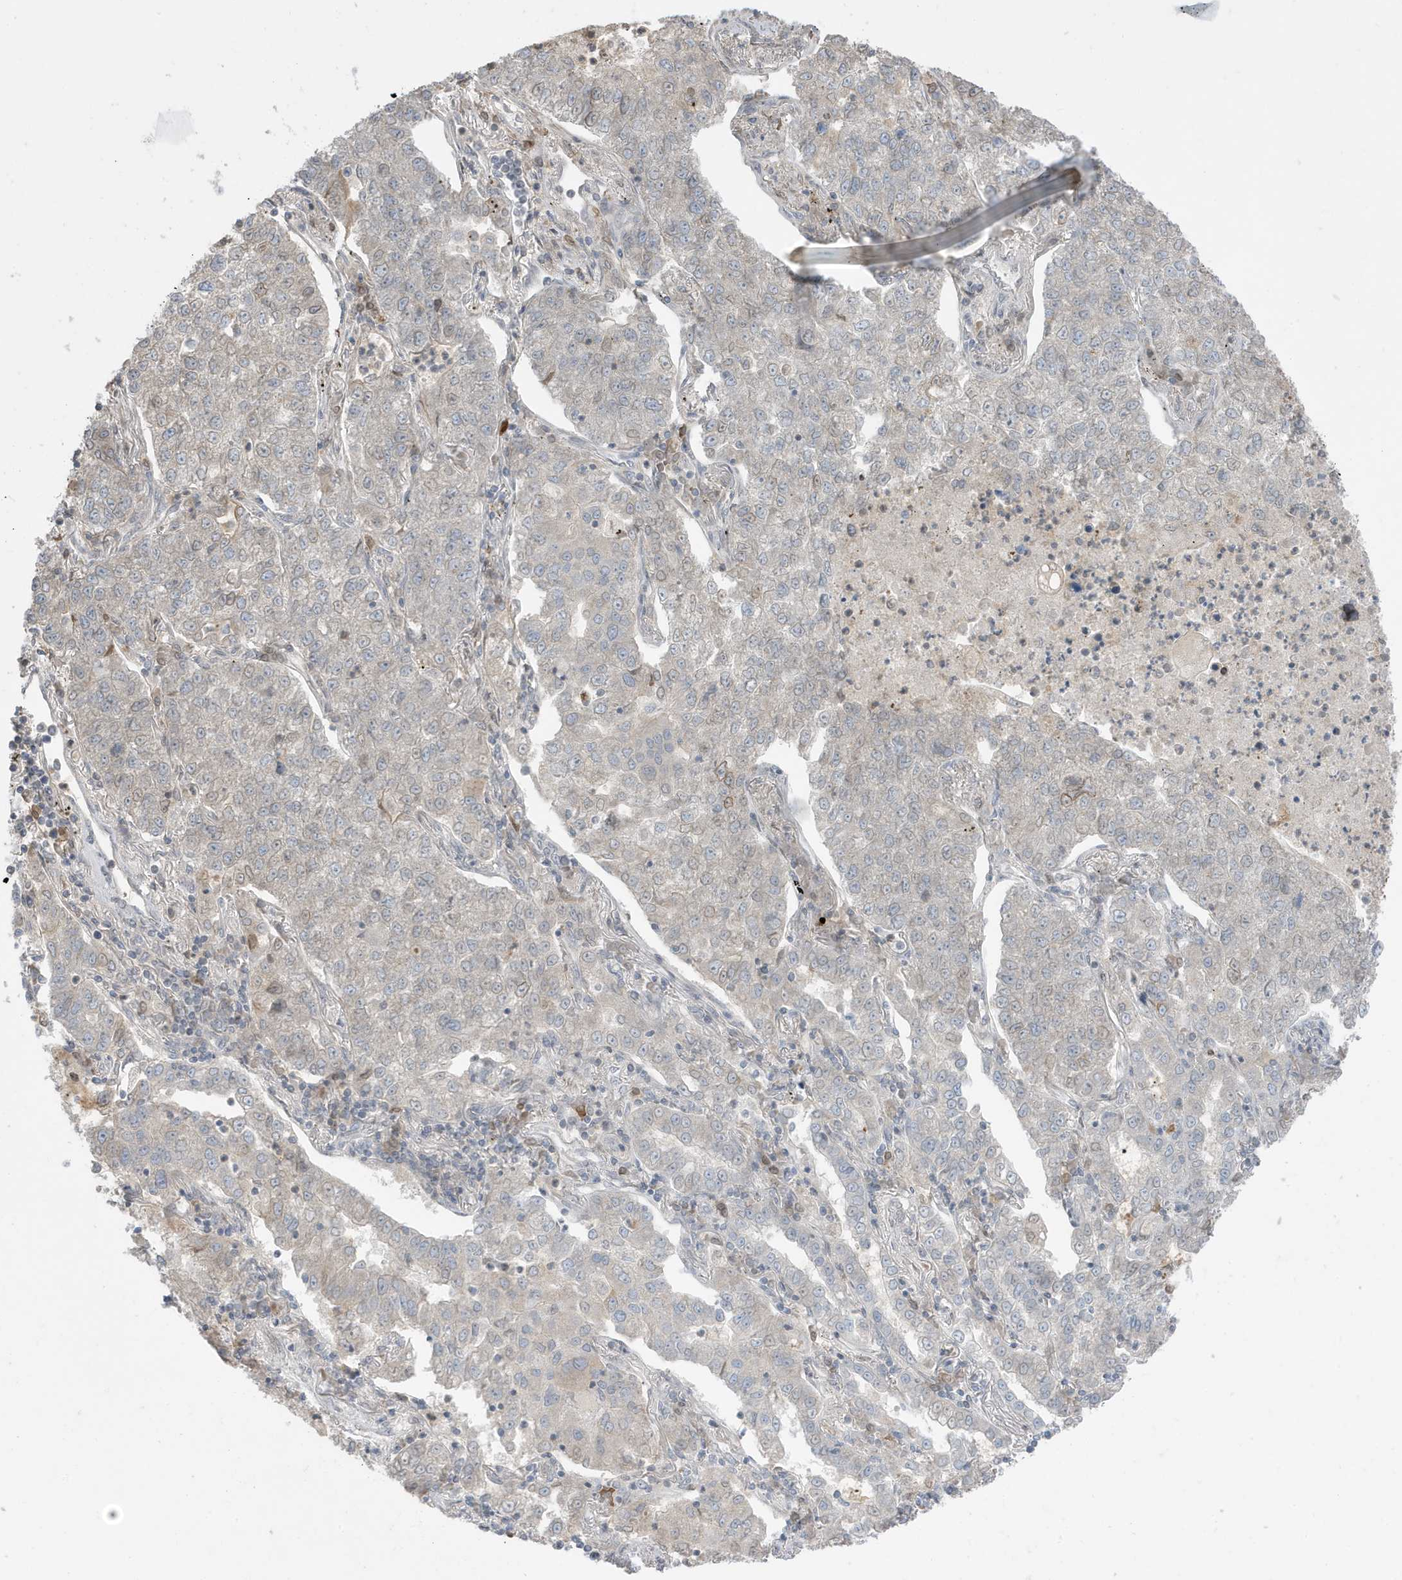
{"staining": {"intensity": "weak", "quantity": "<25%", "location": "nuclear"}, "tissue": "lung cancer", "cell_type": "Tumor cells", "image_type": "cancer", "snomed": [{"axis": "morphology", "description": "Adenocarcinoma, NOS"}, {"axis": "topography", "description": "Lung"}], "caption": "High power microscopy histopathology image of an immunohistochemistry histopathology image of lung cancer (adenocarcinoma), revealing no significant positivity in tumor cells.", "gene": "FNDC1", "patient": {"sex": "male", "age": 49}}